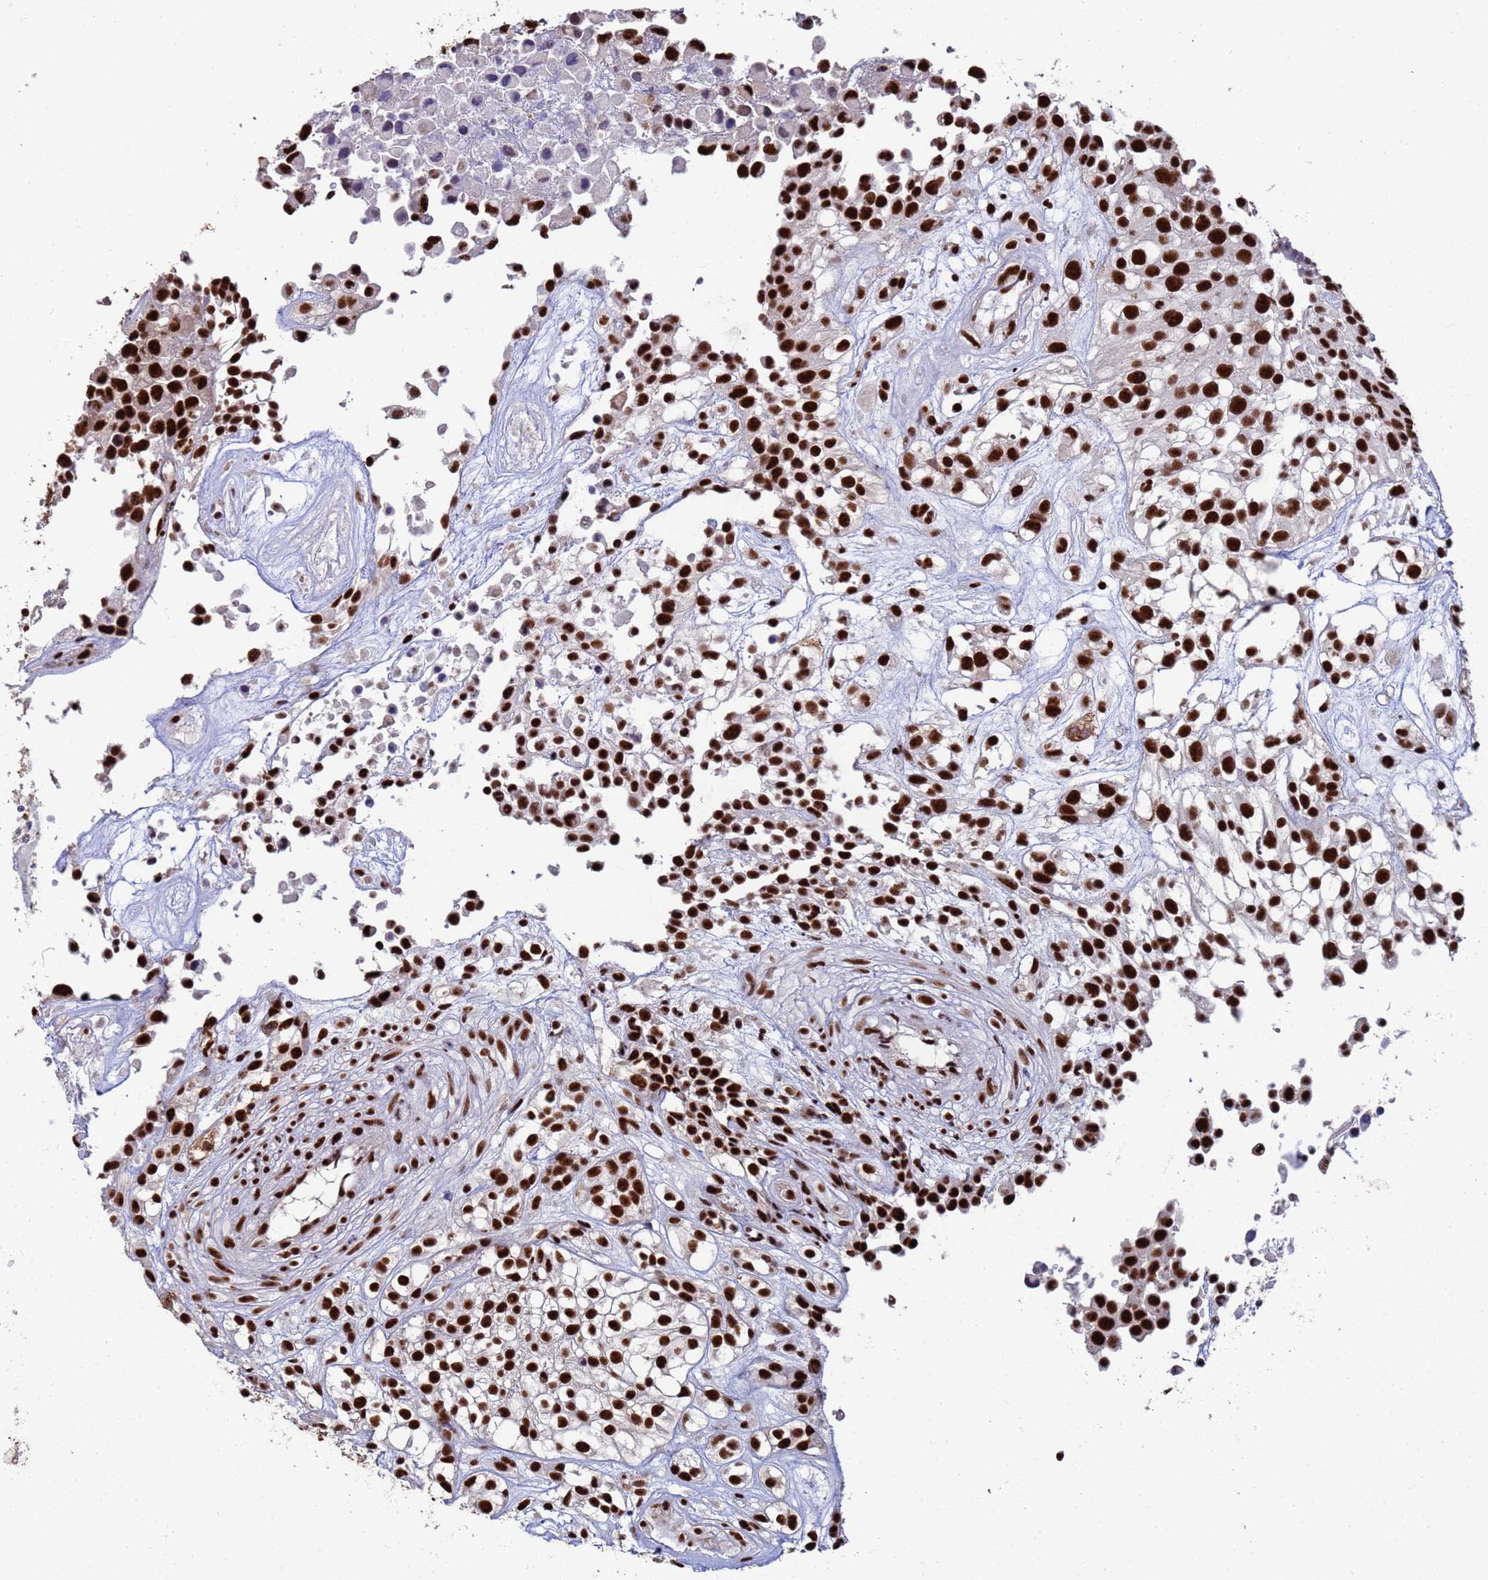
{"staining": {"intensity": "strong", "quantity": ">75%", "location": "nuclear"}, "tissue": "urothelial cancer", "cell_type": "Tumor cells", "image_type": "cancer", "snomed": [{"axis": "morphology", "description": "Urothelial carcinoma, High grade"}, {"axis": "topography", "description": "Urinary bladder"}], "caption": "Protein staining demonstrates strong nuclear positivity in approximately >75% of tumor cells in urothelial carcinoma (high-grade). (DAB IHC, brown staining for protein, blue staining for nuclei).", "gene": "SF3B2", "patient": {"sex": "male", "age": 56}}